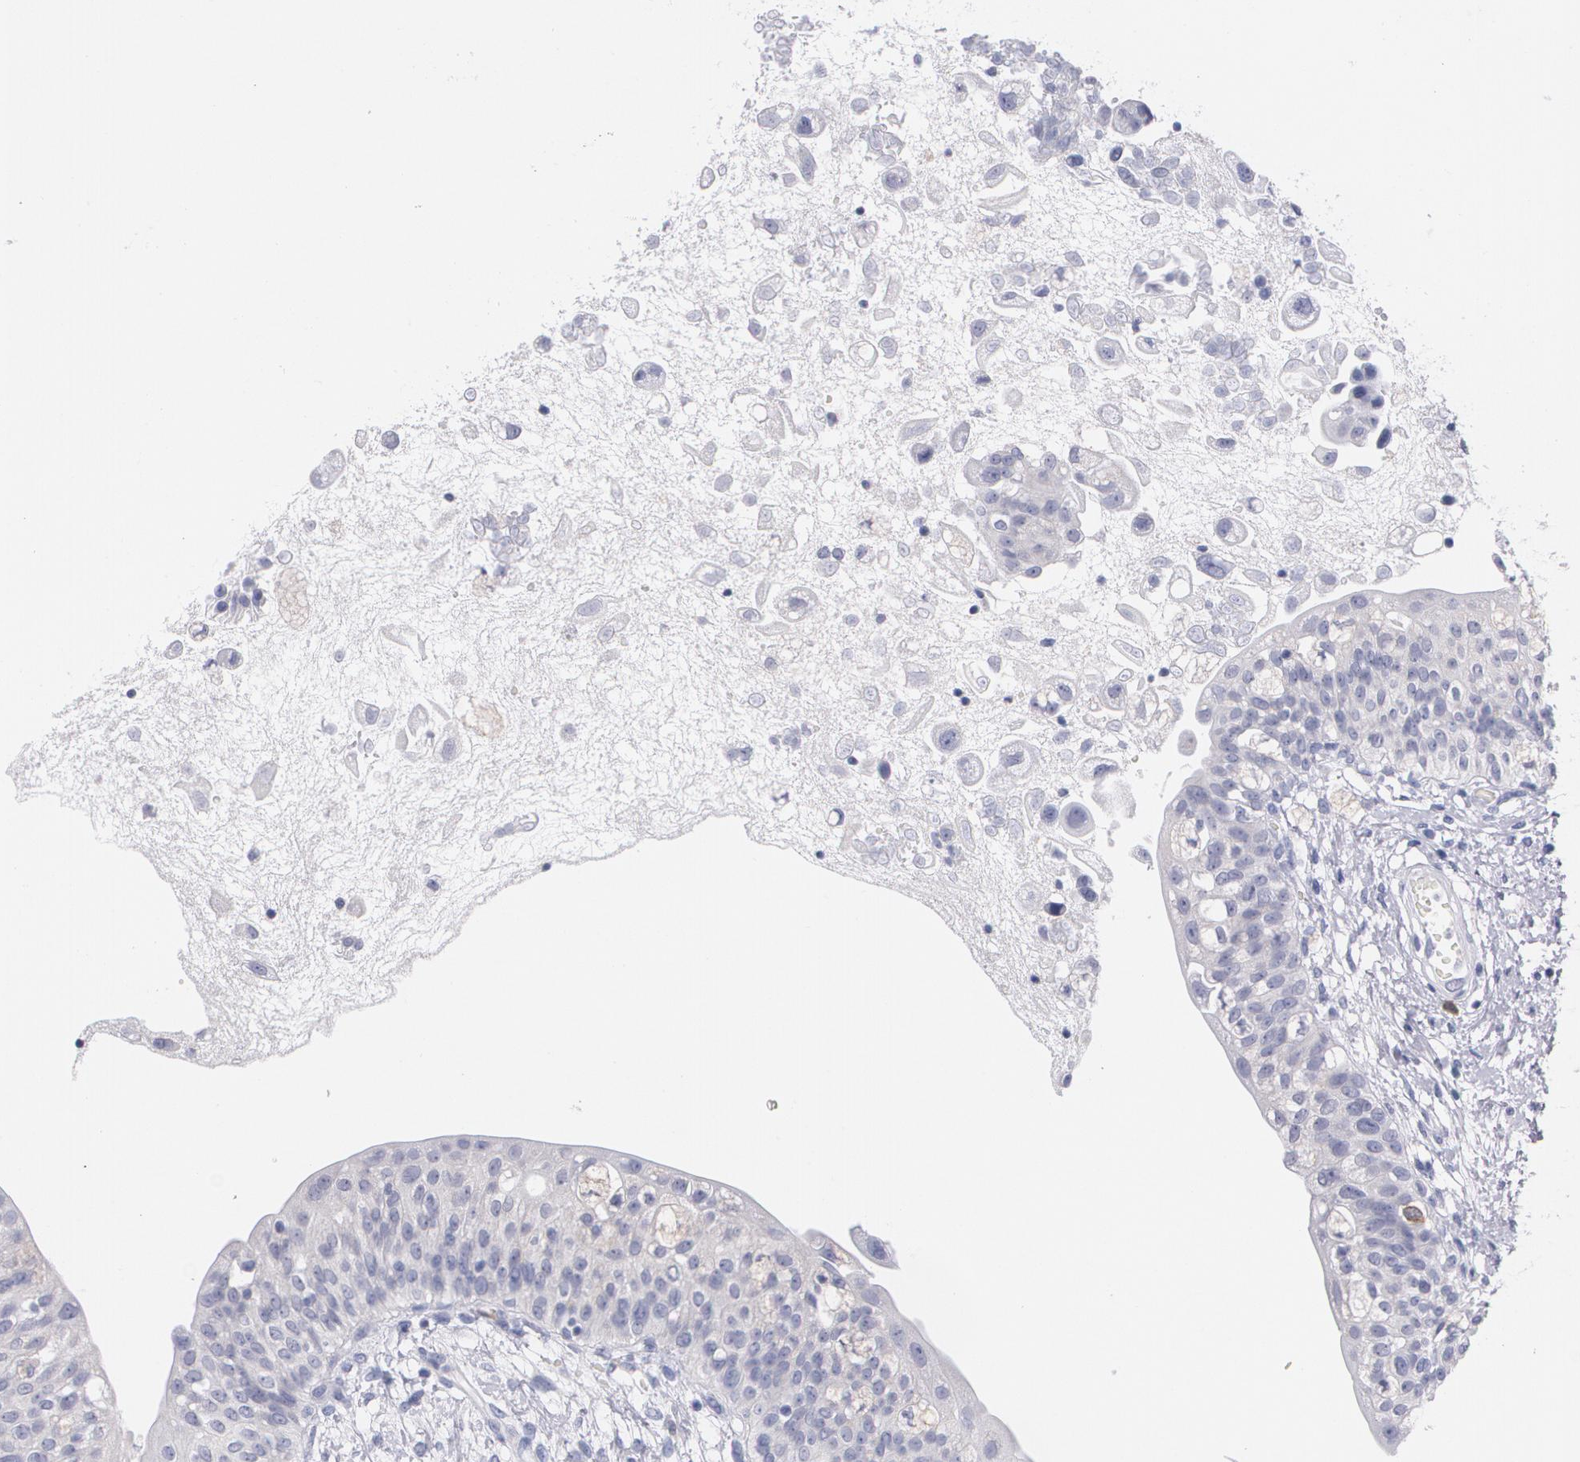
{"staining": {"intensity": "negative", "quantity": "none", "location": "none"}, "tissue": "urinary bladder", "cell_type": "Urothelial cells", "image_type": "normal", "snomed": [{"axis": "morphology", "description": "Normal tissue, NOS"}, {"axis": "topography", "description": "Urinary bladder"}], "caption": "Immunohistochemistry (IHC) of benign human urinary bladder exhibits no staining in urothelial cells. (Immunohistochemistry (IHC), brightfield microscopy, high magnification).", "gene": "HMMR", "patient": {"sex": "female", "age": 55}}